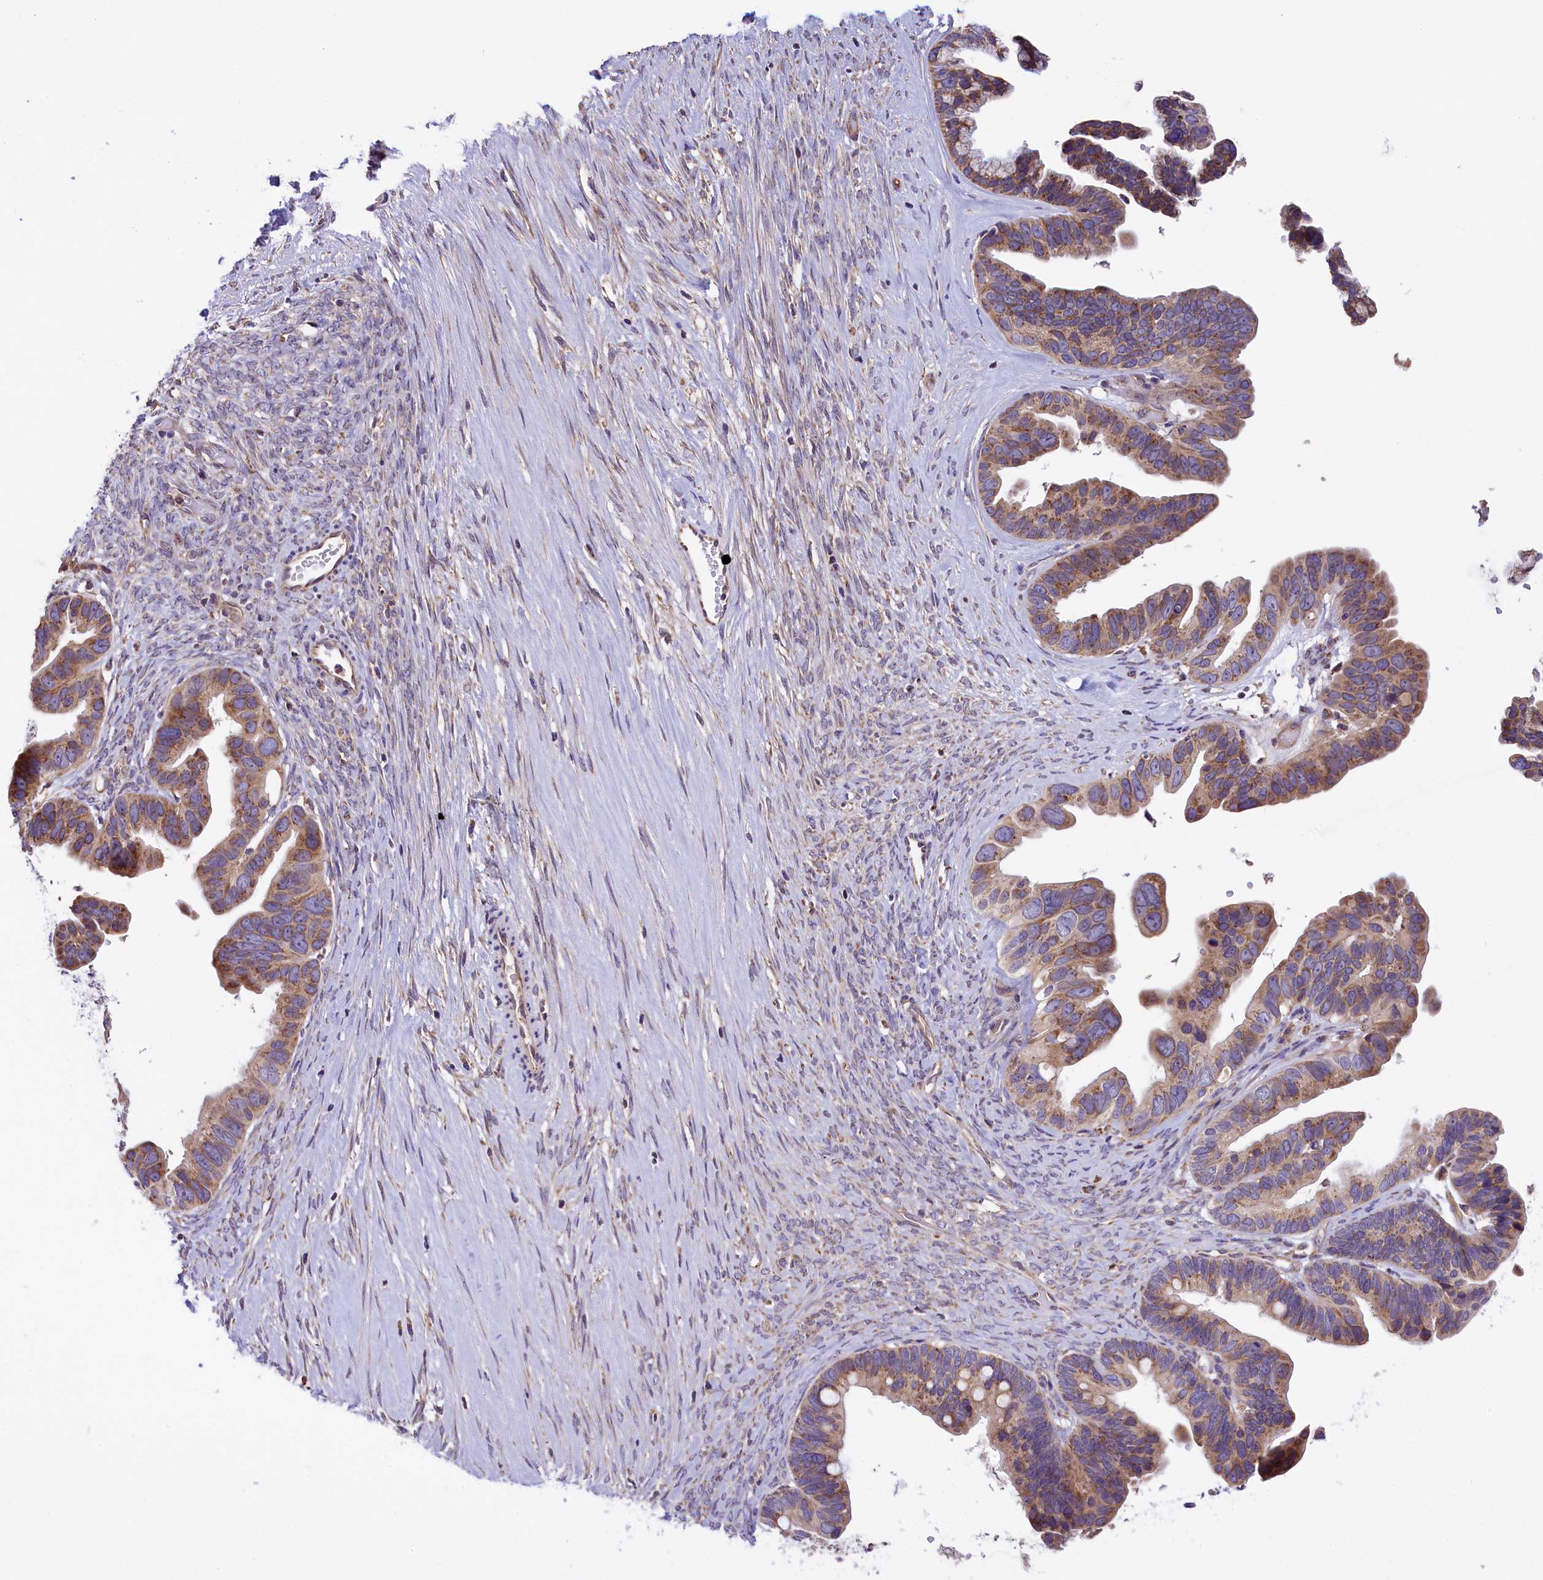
{"staining": {"intensity": "moderate", "quantity": ">75%", "location": "cytoplasmic/membranous"}, "tissue": "ovarian cancer", "cell_type": "Tumor cells", "image_type": "cancer", "snomed": [{"axis": "morphology", "description": "Cystadenocarcinoma, serous, NOS"}, {"axis": "topography", "description": "Ovary"}], "caption": "Immunohistochemical staining of ovarian cancer shows medium levels of moderate cytoplasmic/membranous expression in about >75% of tumor cells. The staining is performed using DAB (3,3'-diaminobenzidine) brown chromogen to label protein expression. The nuclei are counter-stained blue using hematoxylin.", "gene": "DNAJB9", "patient": {"sex": "female", "age": 56}}